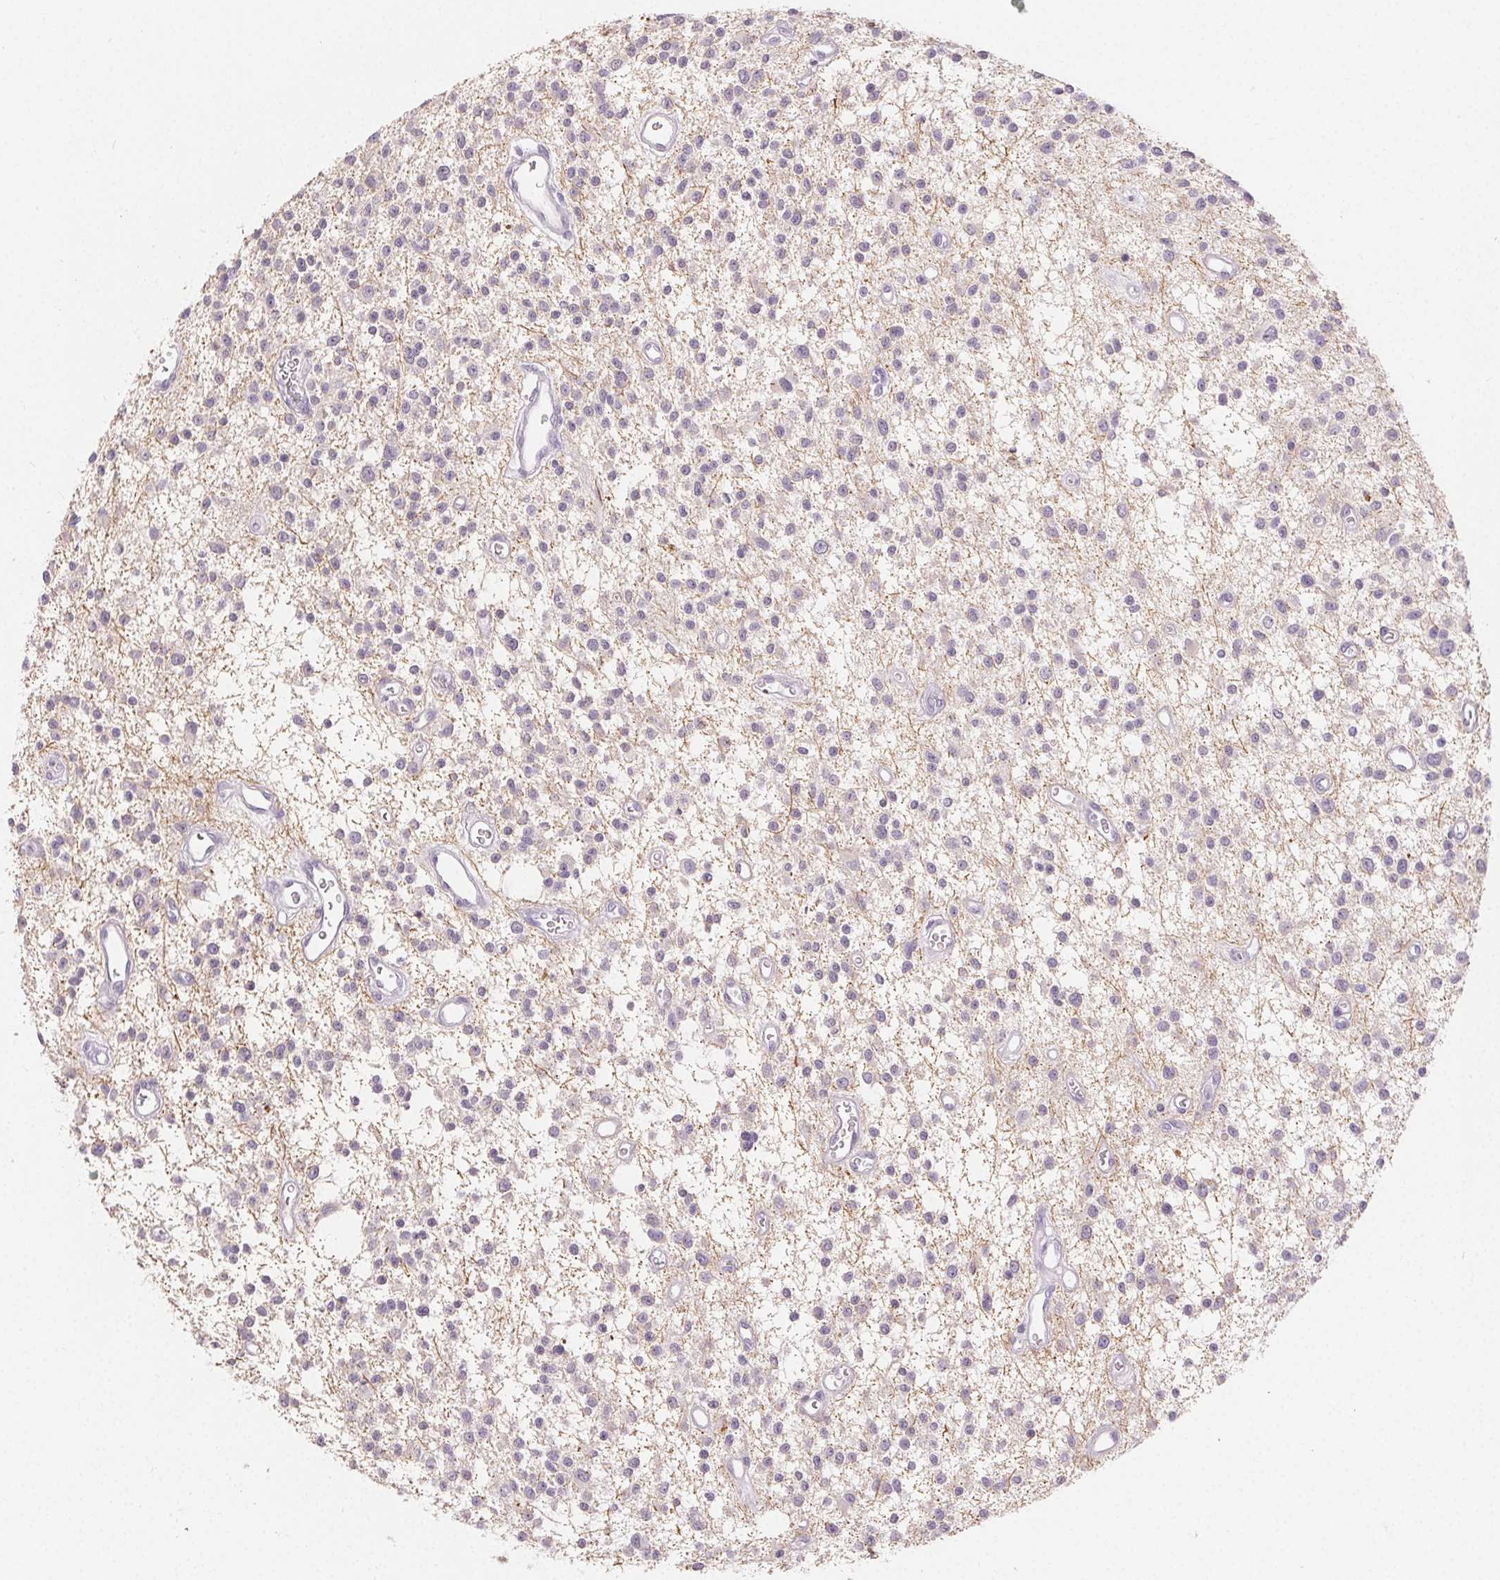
{"staining": {"intensity": "weak", "quantity": "<25%", "location": "cytoplasmic/membranous"}, "tissue": "glioma", "cell_type": "Tumor cells", "image_type": "cancer", "snomed": [{"axis": "morphology", "description": "Glioma, malignant, Low grade"}, {"axis": "topography", "description": "Brain"}], "caption": "An immunohistochemistry (IHC) image of glioma is shown. There is no staining in tumor cells of glioma.", "gene": "SFTPD", "patient": {"sex": "male", "age": 43}}